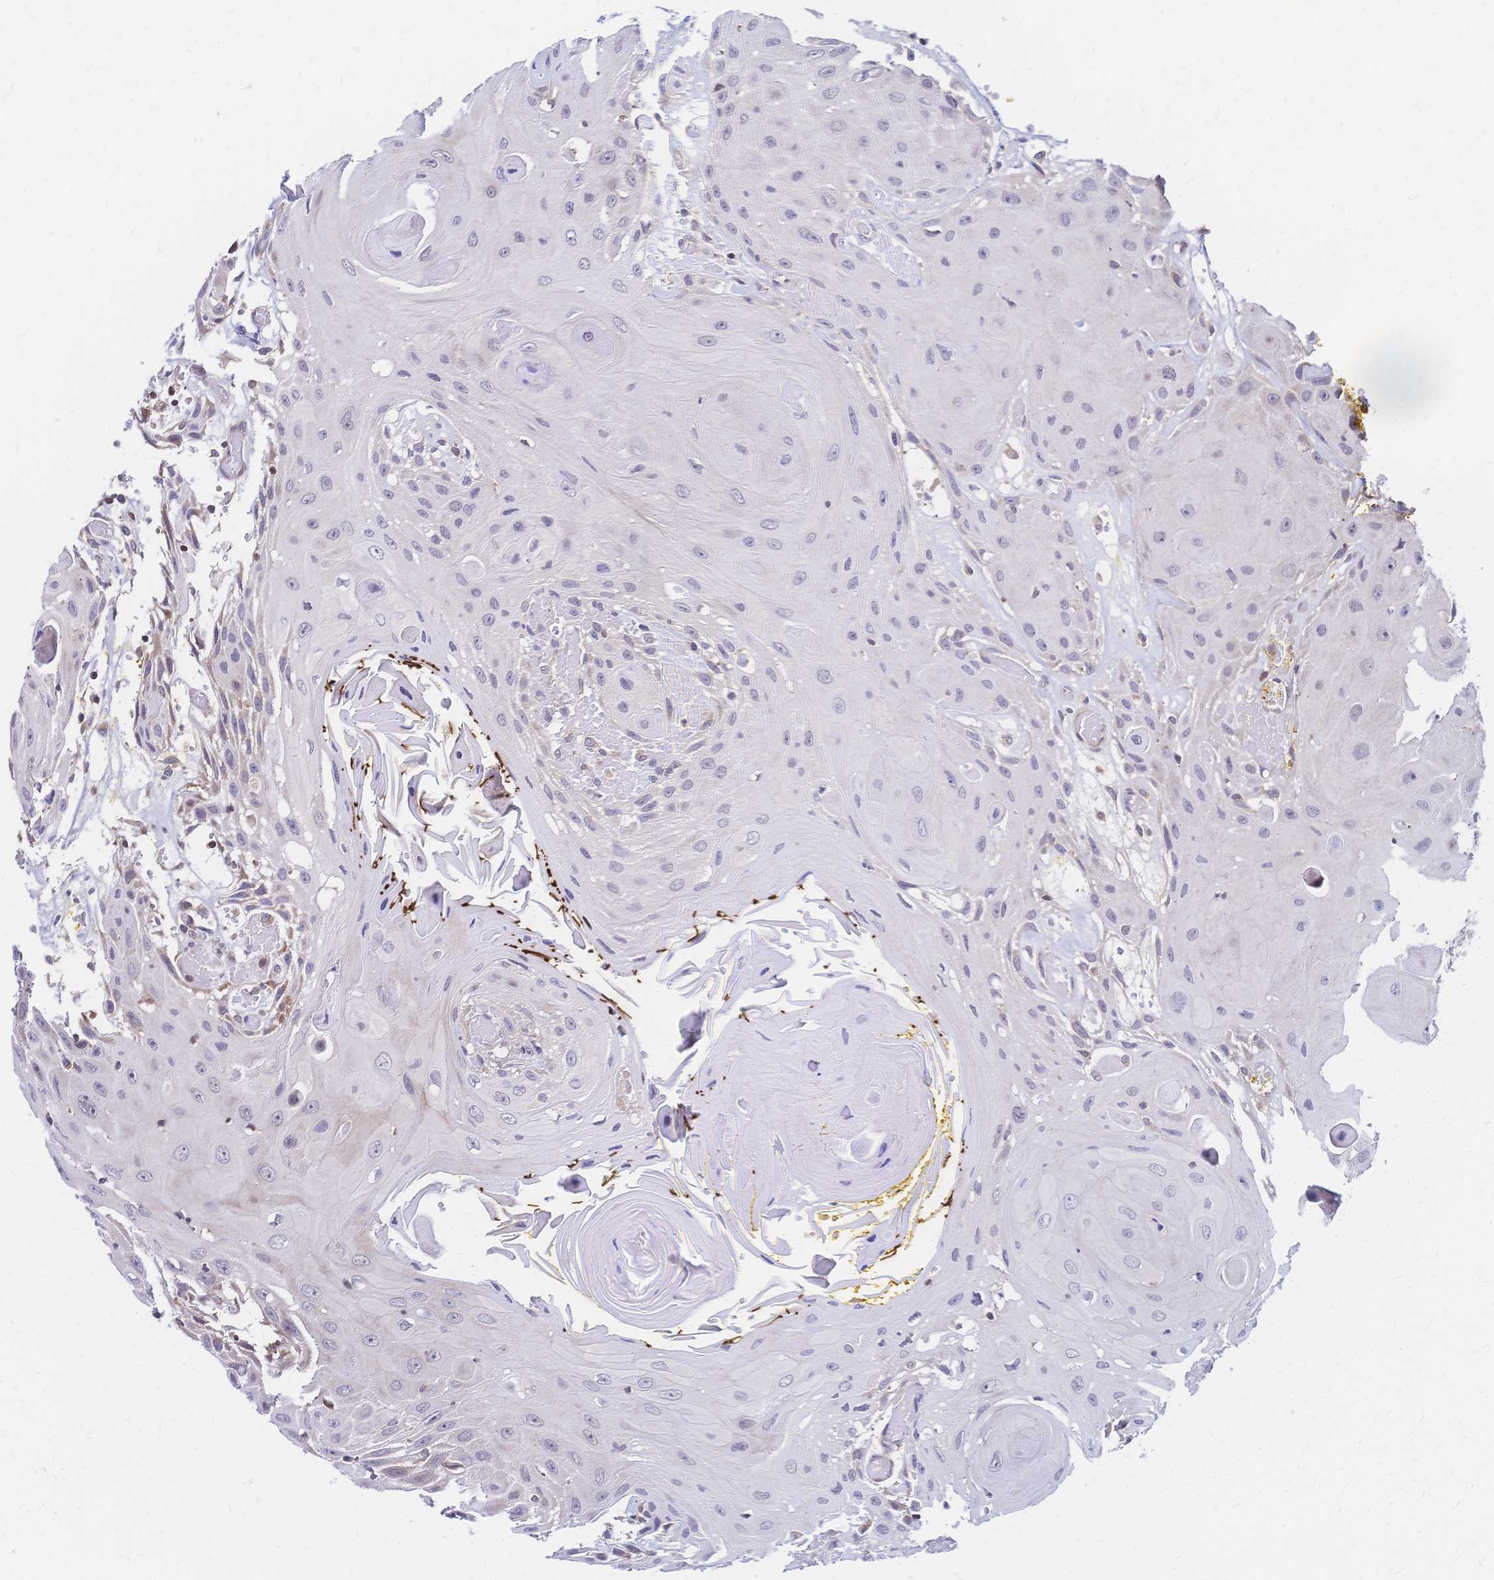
{"staining": {"intensity": "negative", "quantity": "none", "location": "none"}, "tissue": "head and neck cancer", "cell_type": "Tumor cells", "image_type": "cancer", "snomed": [{"axis": "morphology", "description": "Squamous cell carcinoma, NOS"}, {"axis": "topography", "description": "Oral tissue"}, {"axis": "topography", "description": "Head-Neck"}], "caption": "A high-resolution photomicrograph shows immunohistochemistry staining of squamous cell carcinoma (head and neck), which demonstrates no significant expression in tumor cells. (Brightfield microscopy of DAB immunohistochemistry (IHC) at high magnification).", "gene": "CBX7", "patient": {"sex": "male", "age": 49}}